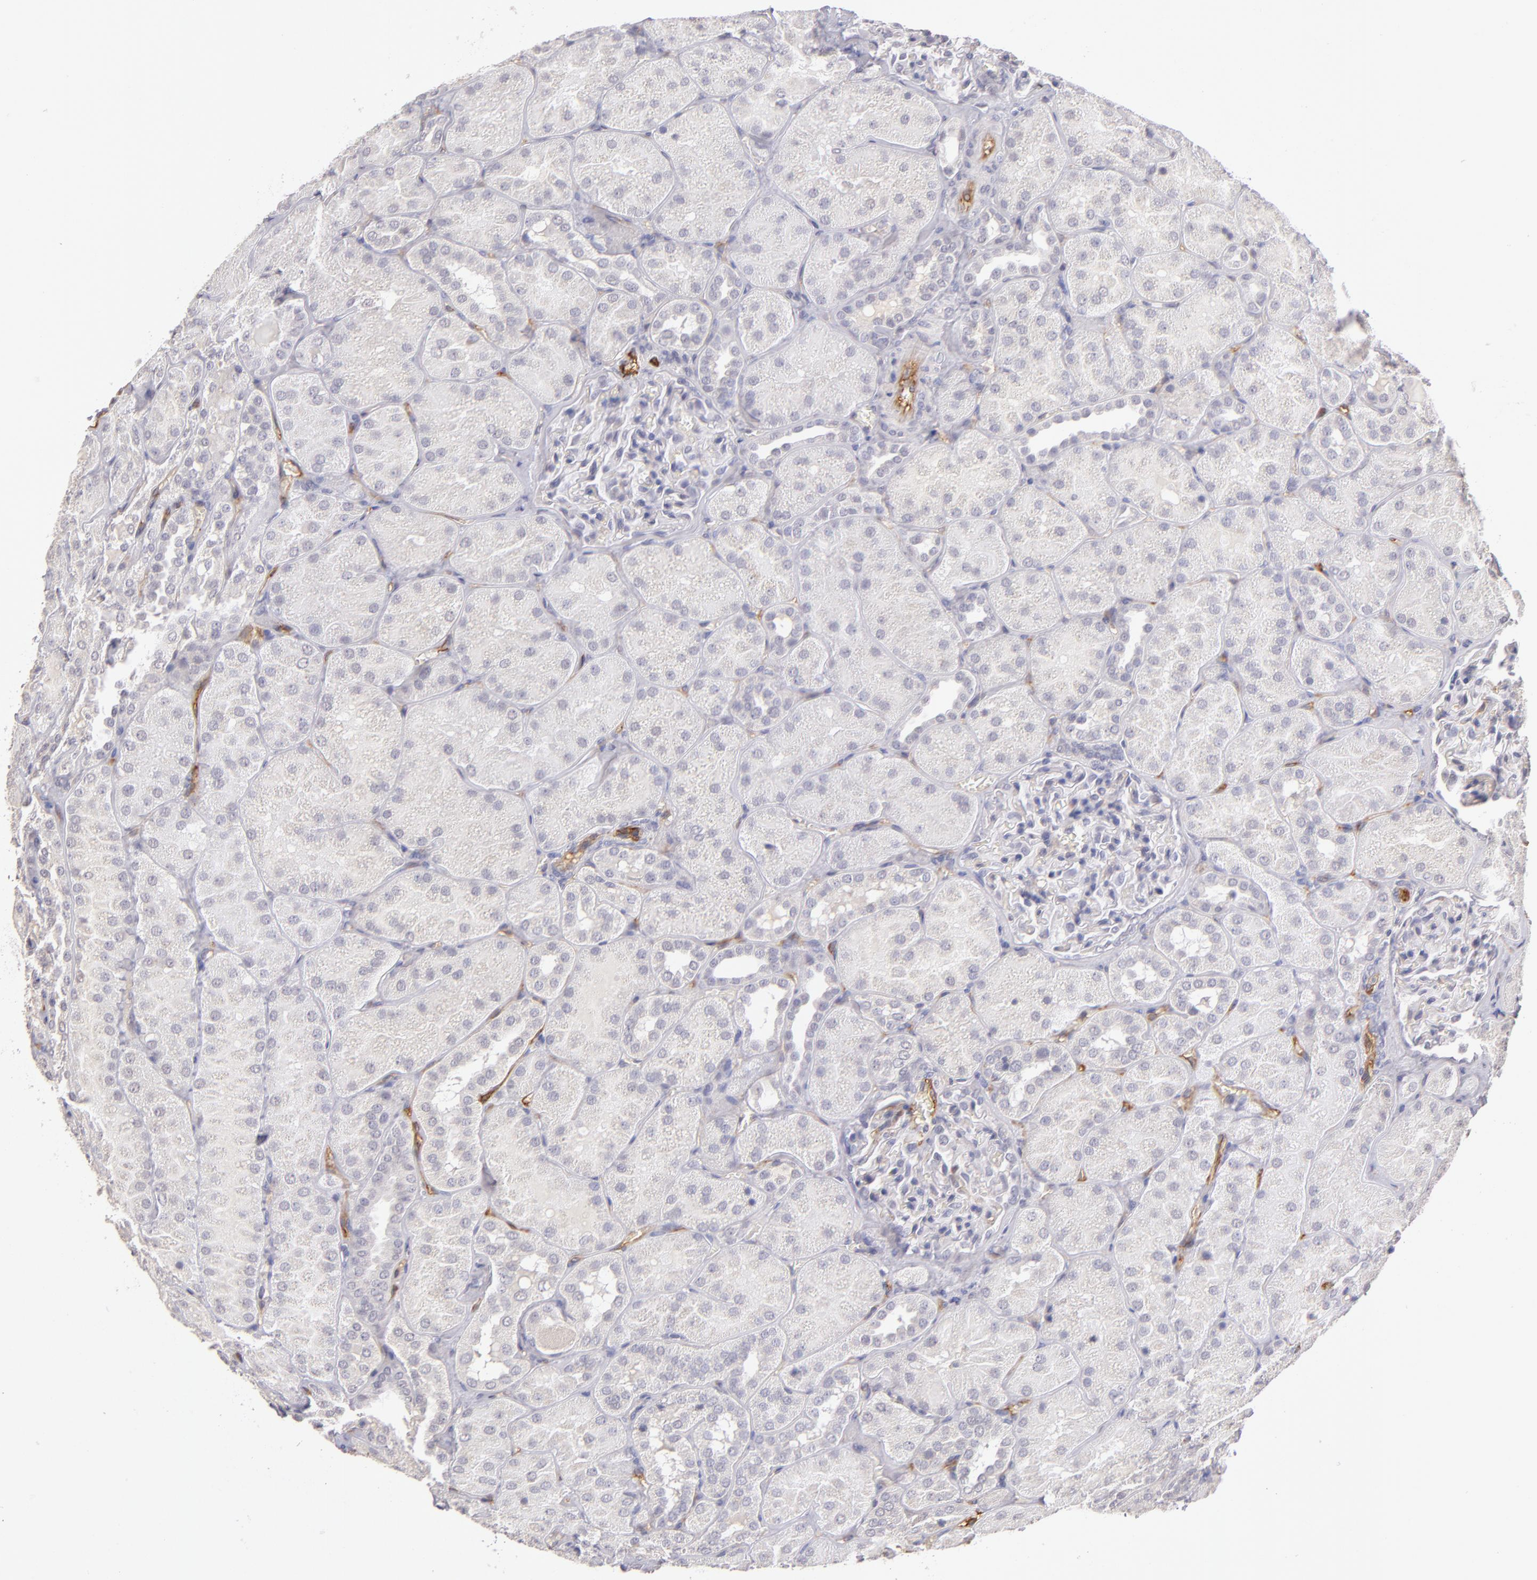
{"staining": {"intensity": "negative", "quantity": "none", "location": "none"}, "tissue": "kidney", "cell_type": "Cells in glomeruli", "image_type": "normal", "snomed": [{"axis": "morphology", "description": "Normal tissue, NOS"}, {"axis": "topography", "description": "Kidney"}], "caption": "This is an IHC image of benign human kidney. There is no positivity in cells in glomeruli.", "gene": "THBD", "patient": {"sex": "male", "age": 28}}